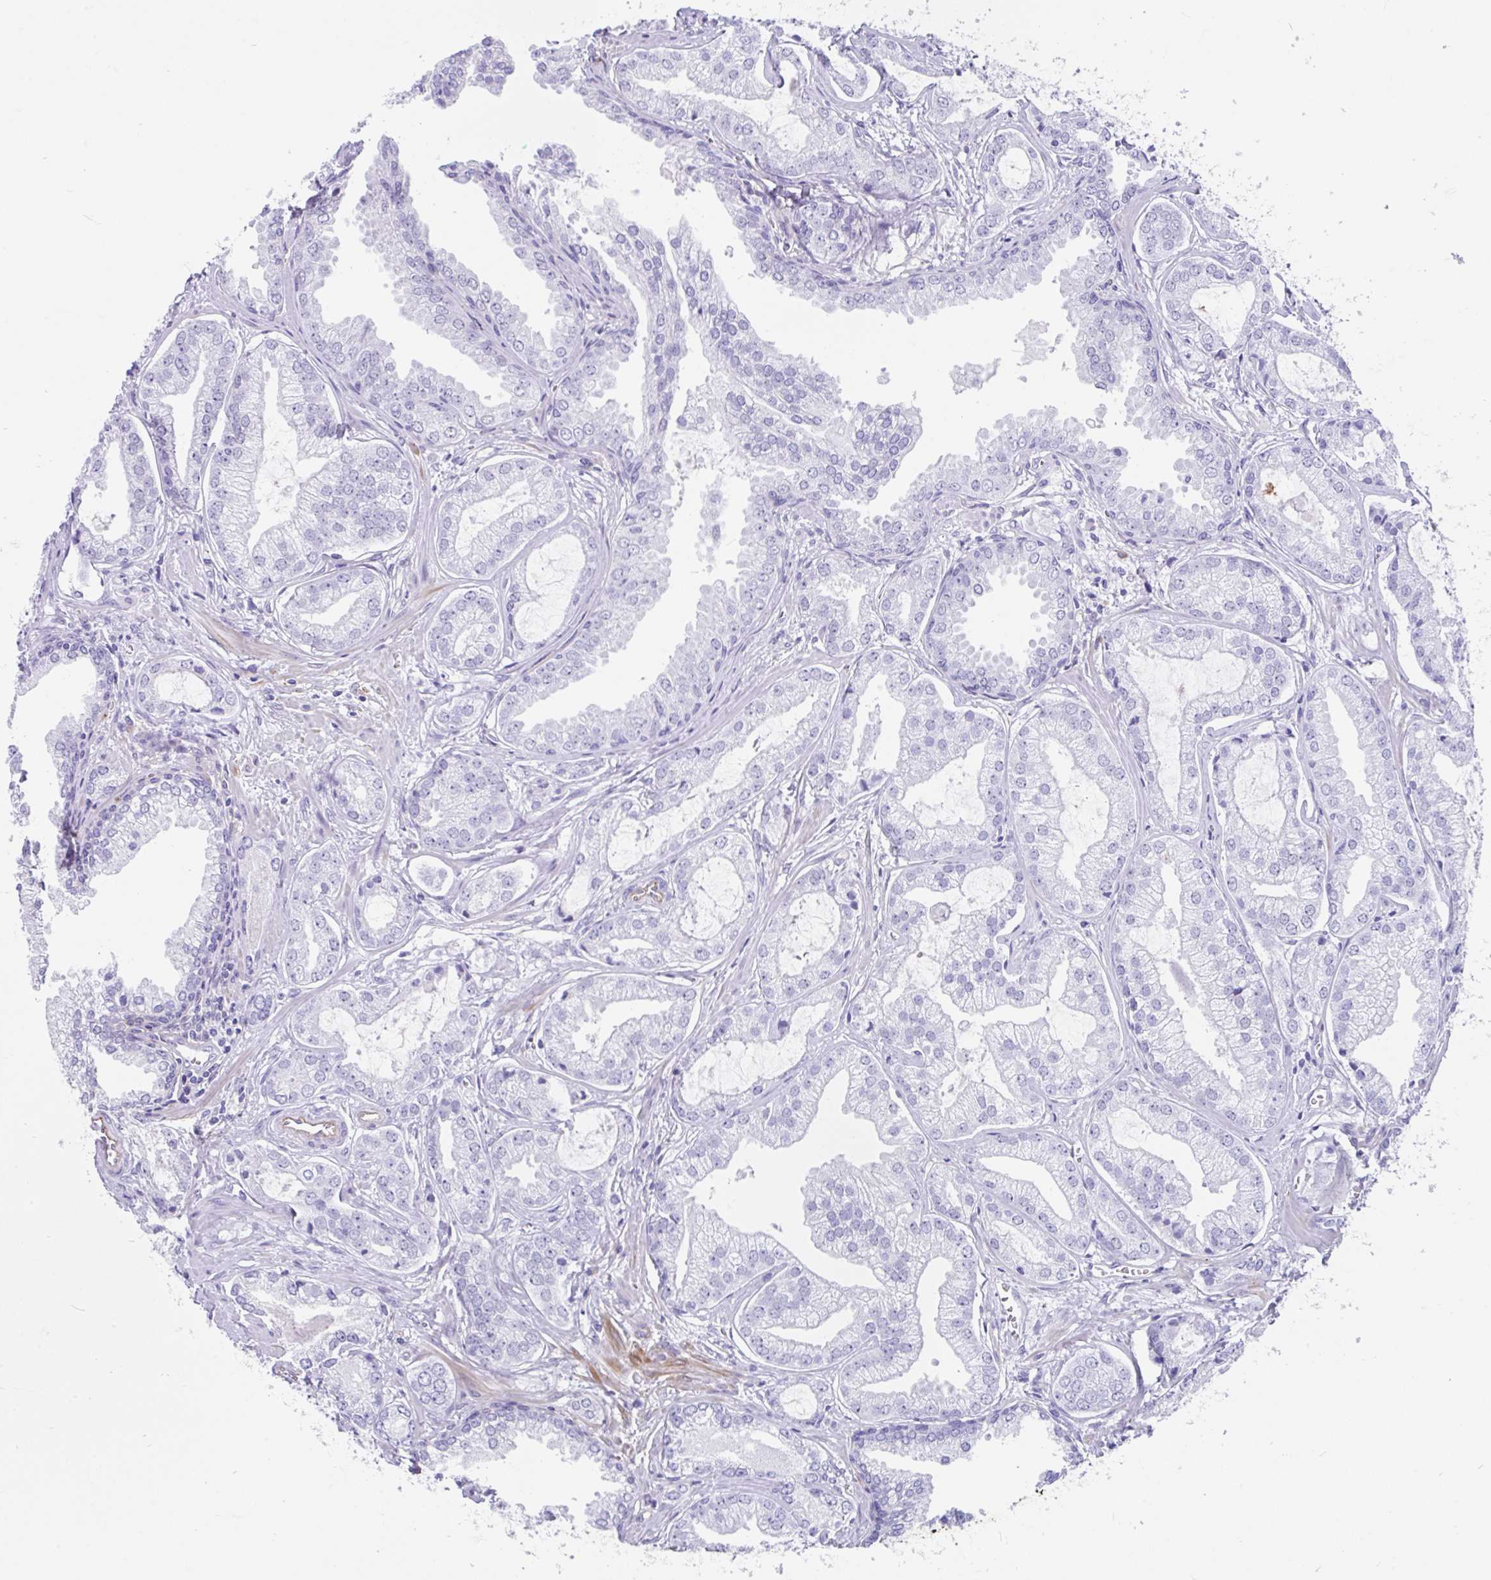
{"staining": {"intensity": "negative", "quantity": "none", "location": "none"}, "tissue": "prostate cancer", "cell_type": "Tumor cells", "image_type": "cancer", "snomed": [{"axis": "morphology", "description": "Adenocarcinoma, Medium grade"}, {"axis": "topography", "description": "Prostate"}], "caption": "Photomicrograph shows no significant protein expression in tumor cells of prostate adenocarcinoma (medium-grade).", "gene": "FAM107A", "patient": {"sex": "male", "age": 57}}